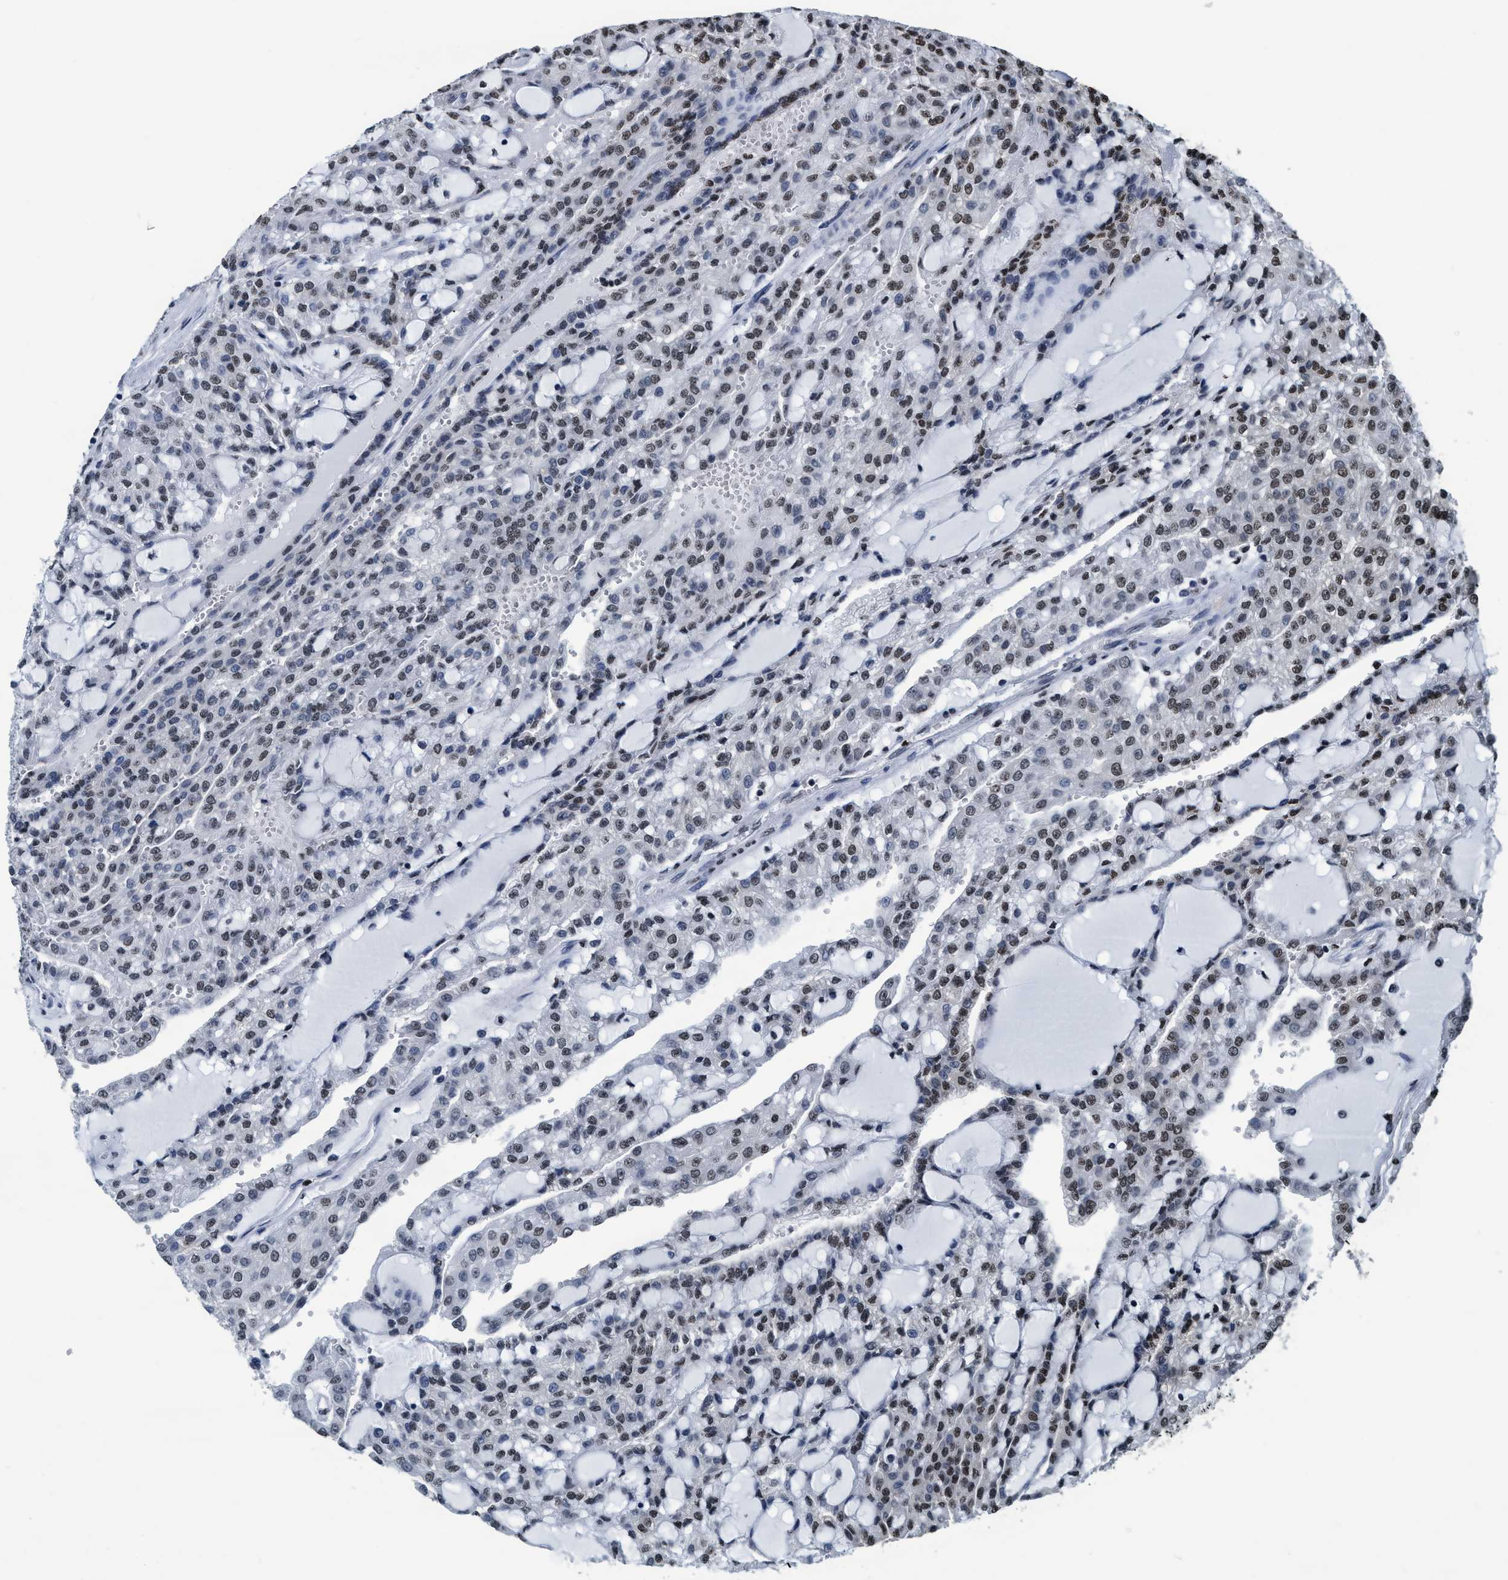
{"staining": {"intensity": "weak", "quantity": ">75%", "location": "nuclear"}, "tissue": "renal cancer", "cell_type": "Tumor cells", "image_type": "cancer", "snomed": [{"axis": "morphology", "description": "Adenocarcinoma, NOS"}, {"axis": "topography", "description": "Kidney"}], "caption": "This photomicrograph reveals immunohistochemistry (IHC) staining of human renal adenocarcinoma, with low weak nuclear staining in about >75% of tumor cells.", "gene": "CCNE2", "patient": {"sex": "male", "age": 63}}